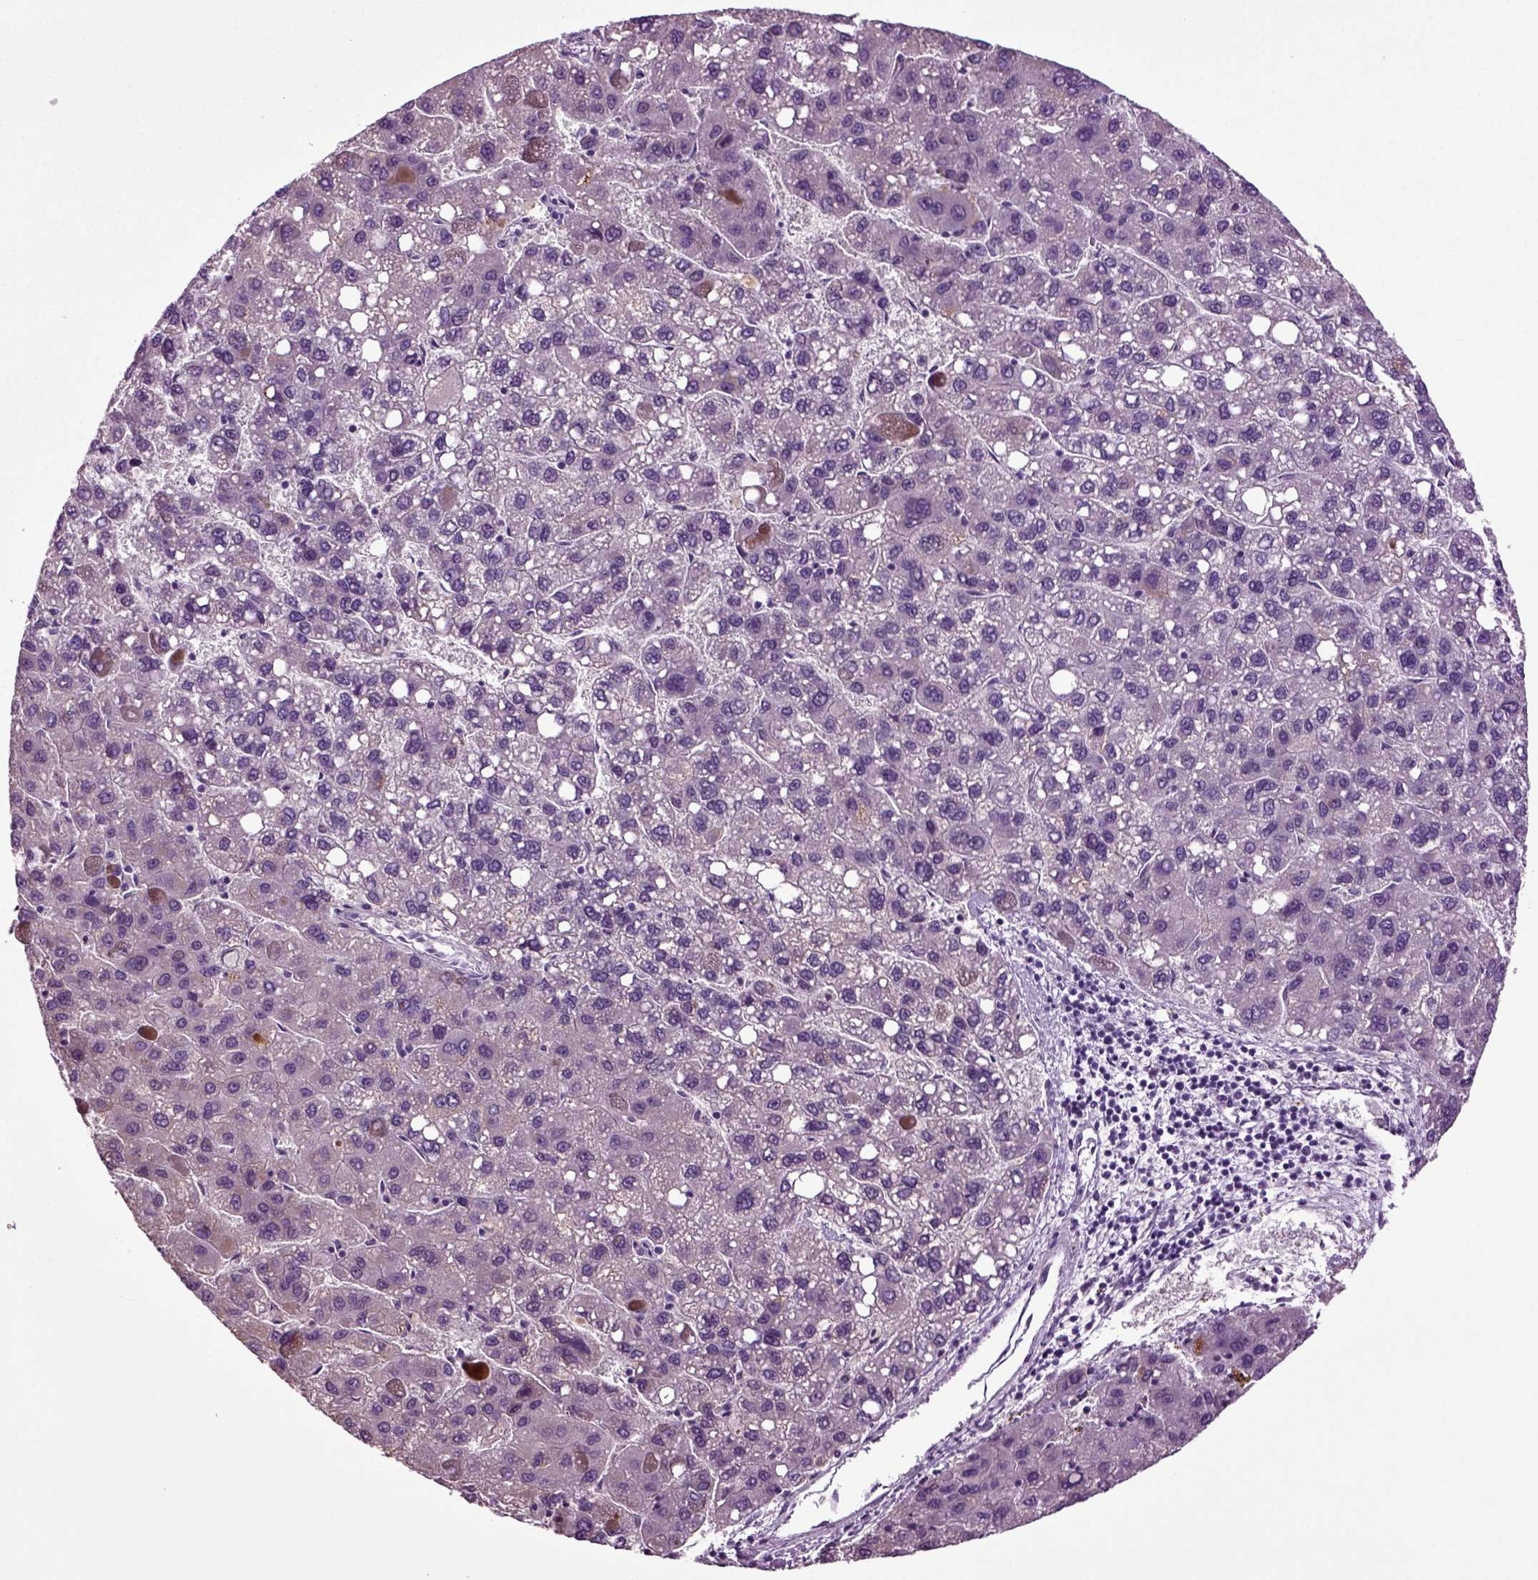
{"staining": {"intensity": "negative", "quantity": "none", "location": "none"}, "tissue": "liver cancer", "cell_type": "Tumor cells", "image_type": "cancer", "snomed": [{"axis": "morphology", "description": "Carcinoma, Hepatocellular, NOS"}, {"axis": "topography", "description": "Liver"}], "caption": "Immunohistochemistry (IHC) micrograph of neoplastic tissue: human hepatocellular carcinoma (liver) stained with DAB (3,3'-diaminobenzidine) reveals no significant protein staining in tumor cells.", "gene": "FGF11", "patient": {"sex": "female", "age": 82}}